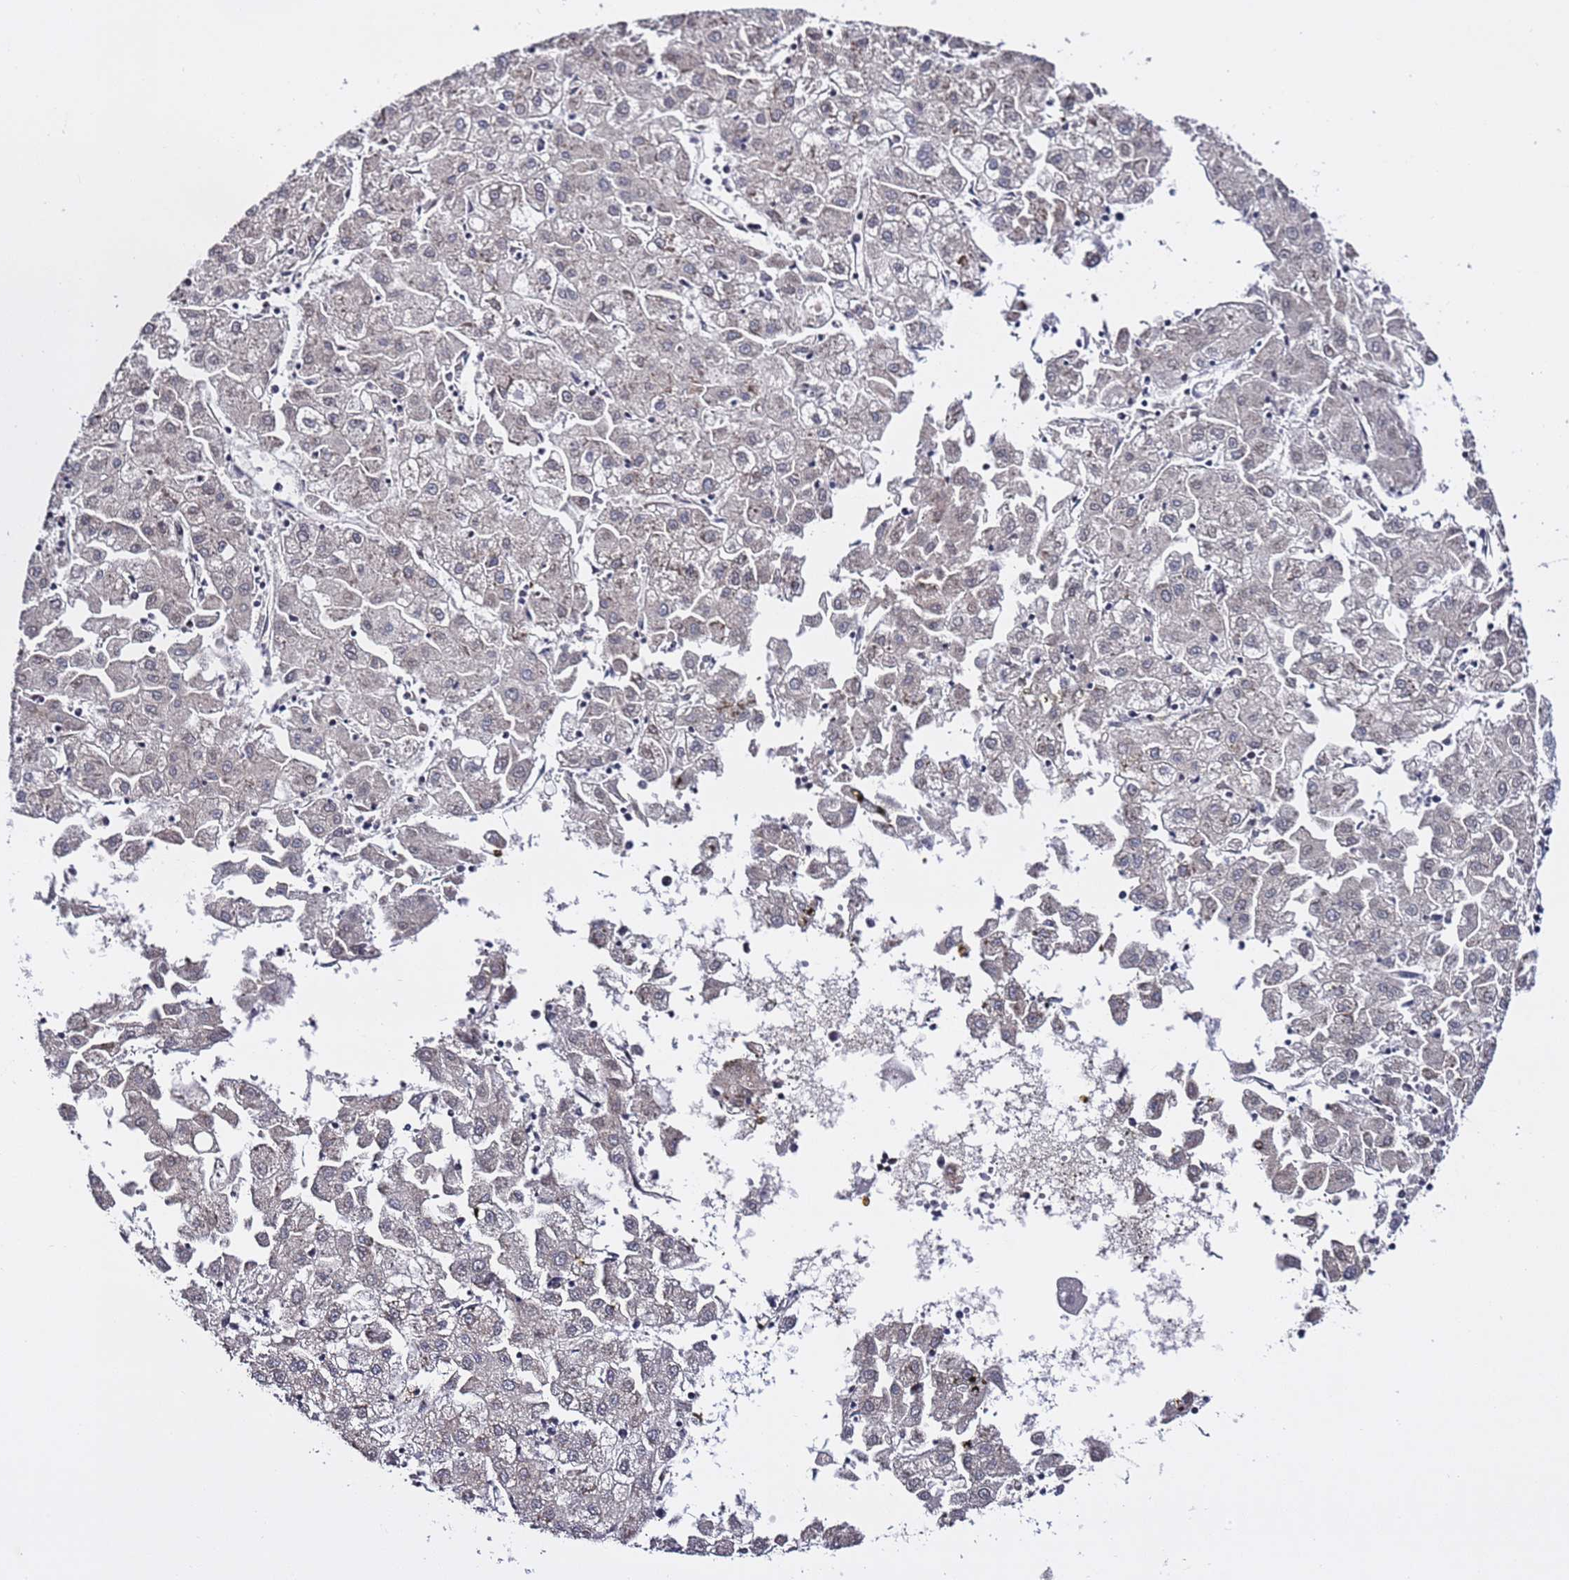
{"staining": {"intensity": "negative", "quantity": "none", "location": "none"}, "tissue": "liver cancer", "cell_type": "Tumor cells", "image_type": "cancer", "snomed": [{"axis": "morphology", "description": "Carcinoma, Hepatocellular, NOS"}, {"axis": "topography", "description": "Liver"}], "caption": "High magnification brightfield microscopy of liver cancer (hepatocellular carcinoma) stained with DAB (brown) and counterstained with hematoxylin (blue): tumor cells show no significant staining.", "gene": "POLR2D", "patient": {"sex": "male", "age": 72}}